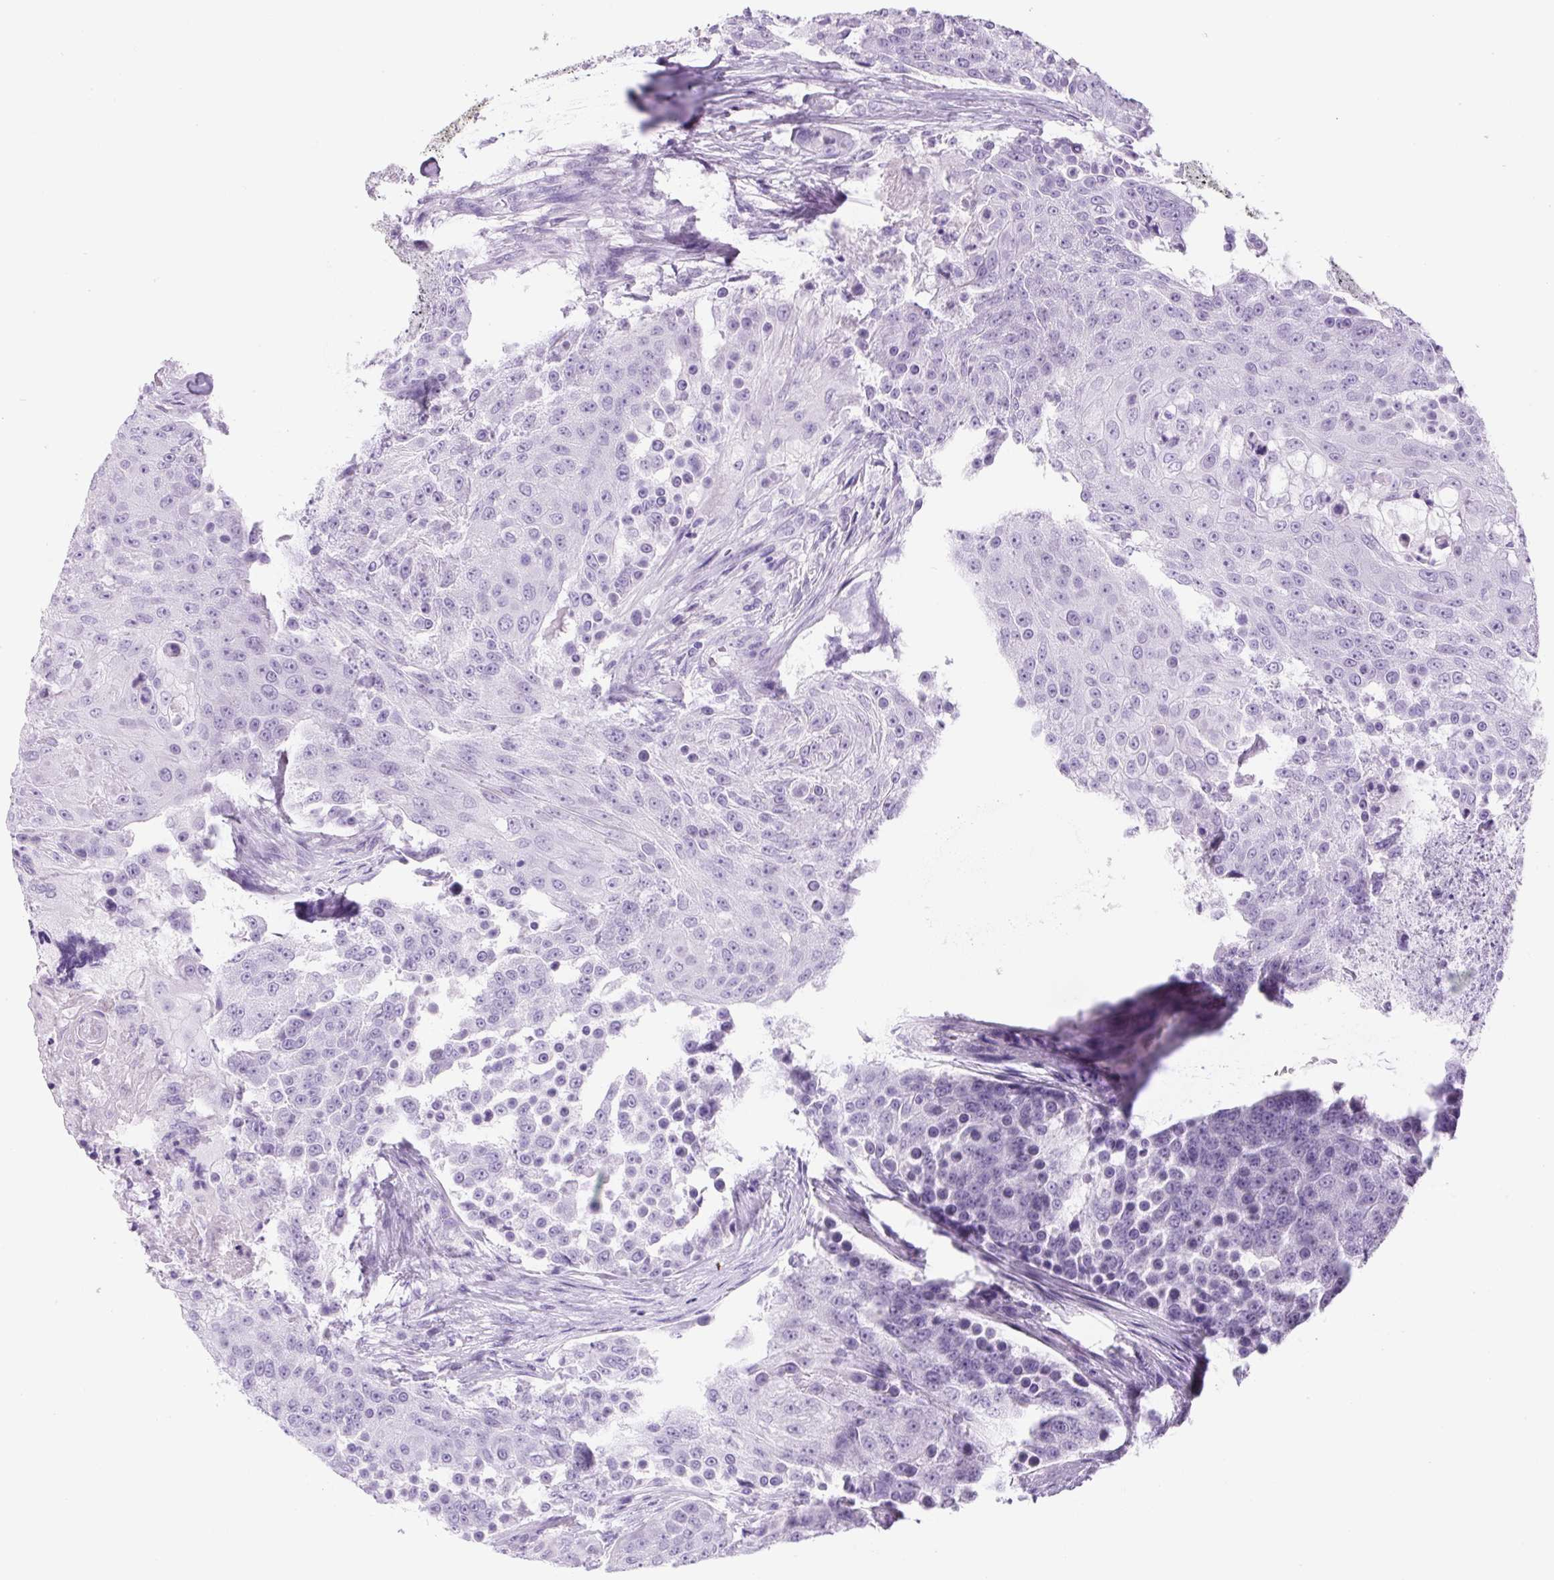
{"staining": {"intensity": "negative", "quantity": "none", "location": "none"}, "tissue": "urothelial cancer", "cell_type": "Tumor cells", "image_type": "cancer", "snomed": [{"axis": "morphology", "description": "Urothelial carcinoma, High grade"}, {"axis": "topography", "description": "Urinary bladder"}], "caption": "Immunohistochemistry (IHC) histopathology image of neoplastic tissue: urothelial cancer stained with DAB (3,3'-diaminobenzidine) exhibits no significant protein expression in tumor cells.", "gene": "PRRT1", "patient": {"sex": "female", "age": 63}}